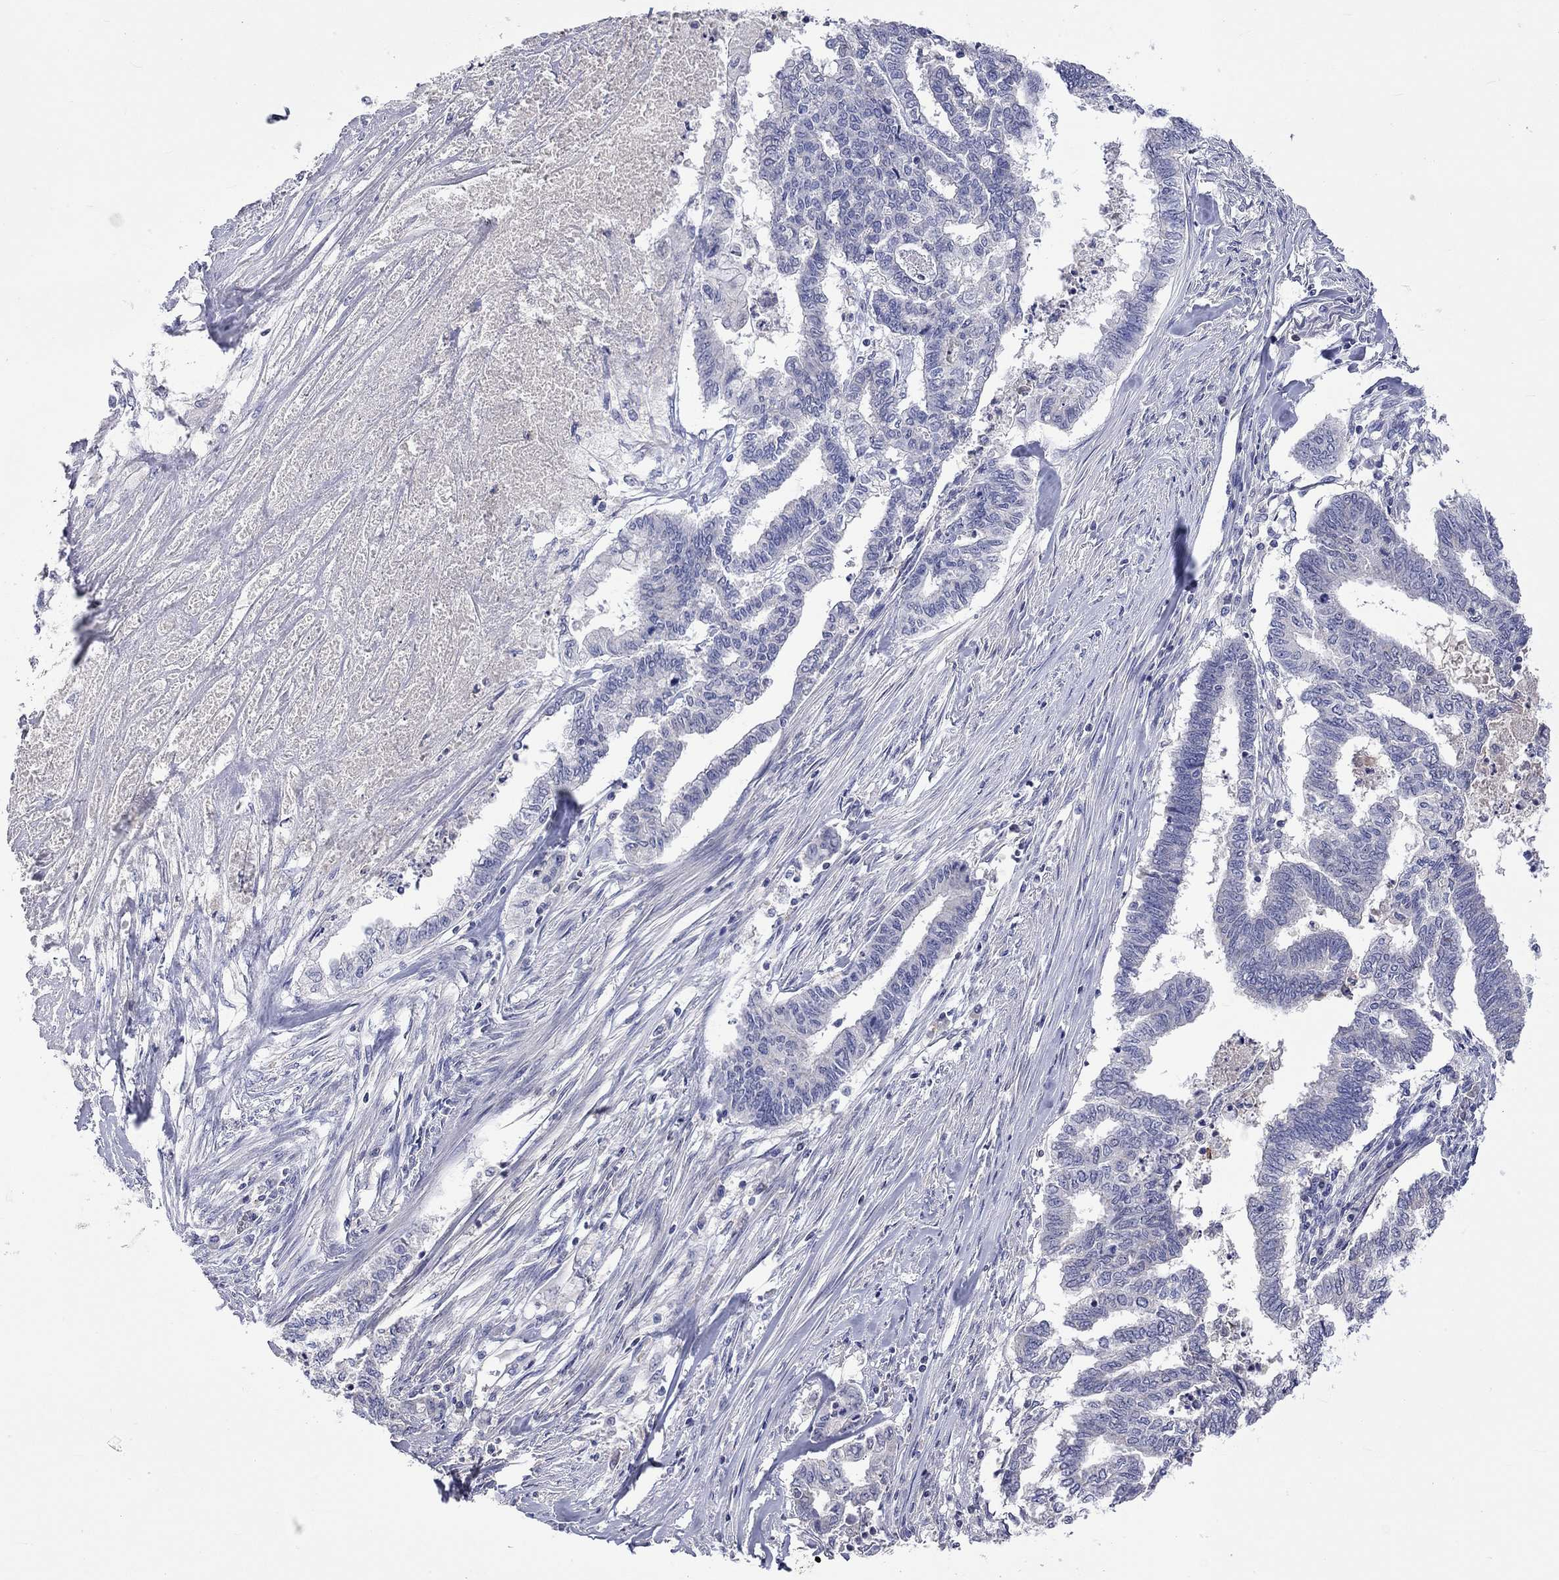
{"staining": {"intensity": "negative", "quantity": "none", "location": "none"}, "tissue": "endometrial cancer", "cell_type": "Tumor cells", "image_type": "cancer", "snomed": [{"axis": "morphology", "description": "Adenocarcinoma, NOS"}, {"axis": "topography", "description": "Endometrium"}], "caption": "This is a image of immunohistochemistry (IHC) staining of endometrial adenocarcinoma, which shows no positivity in tumor cells. (Stains: DAB (3,3'-diaminobenzidine) IHC with hematoxylin counter stain, Microscopy: brightfield microscopy at high magnification).", "gene": "LRFN4", "patient": {"sex": "female", "age": 79}}